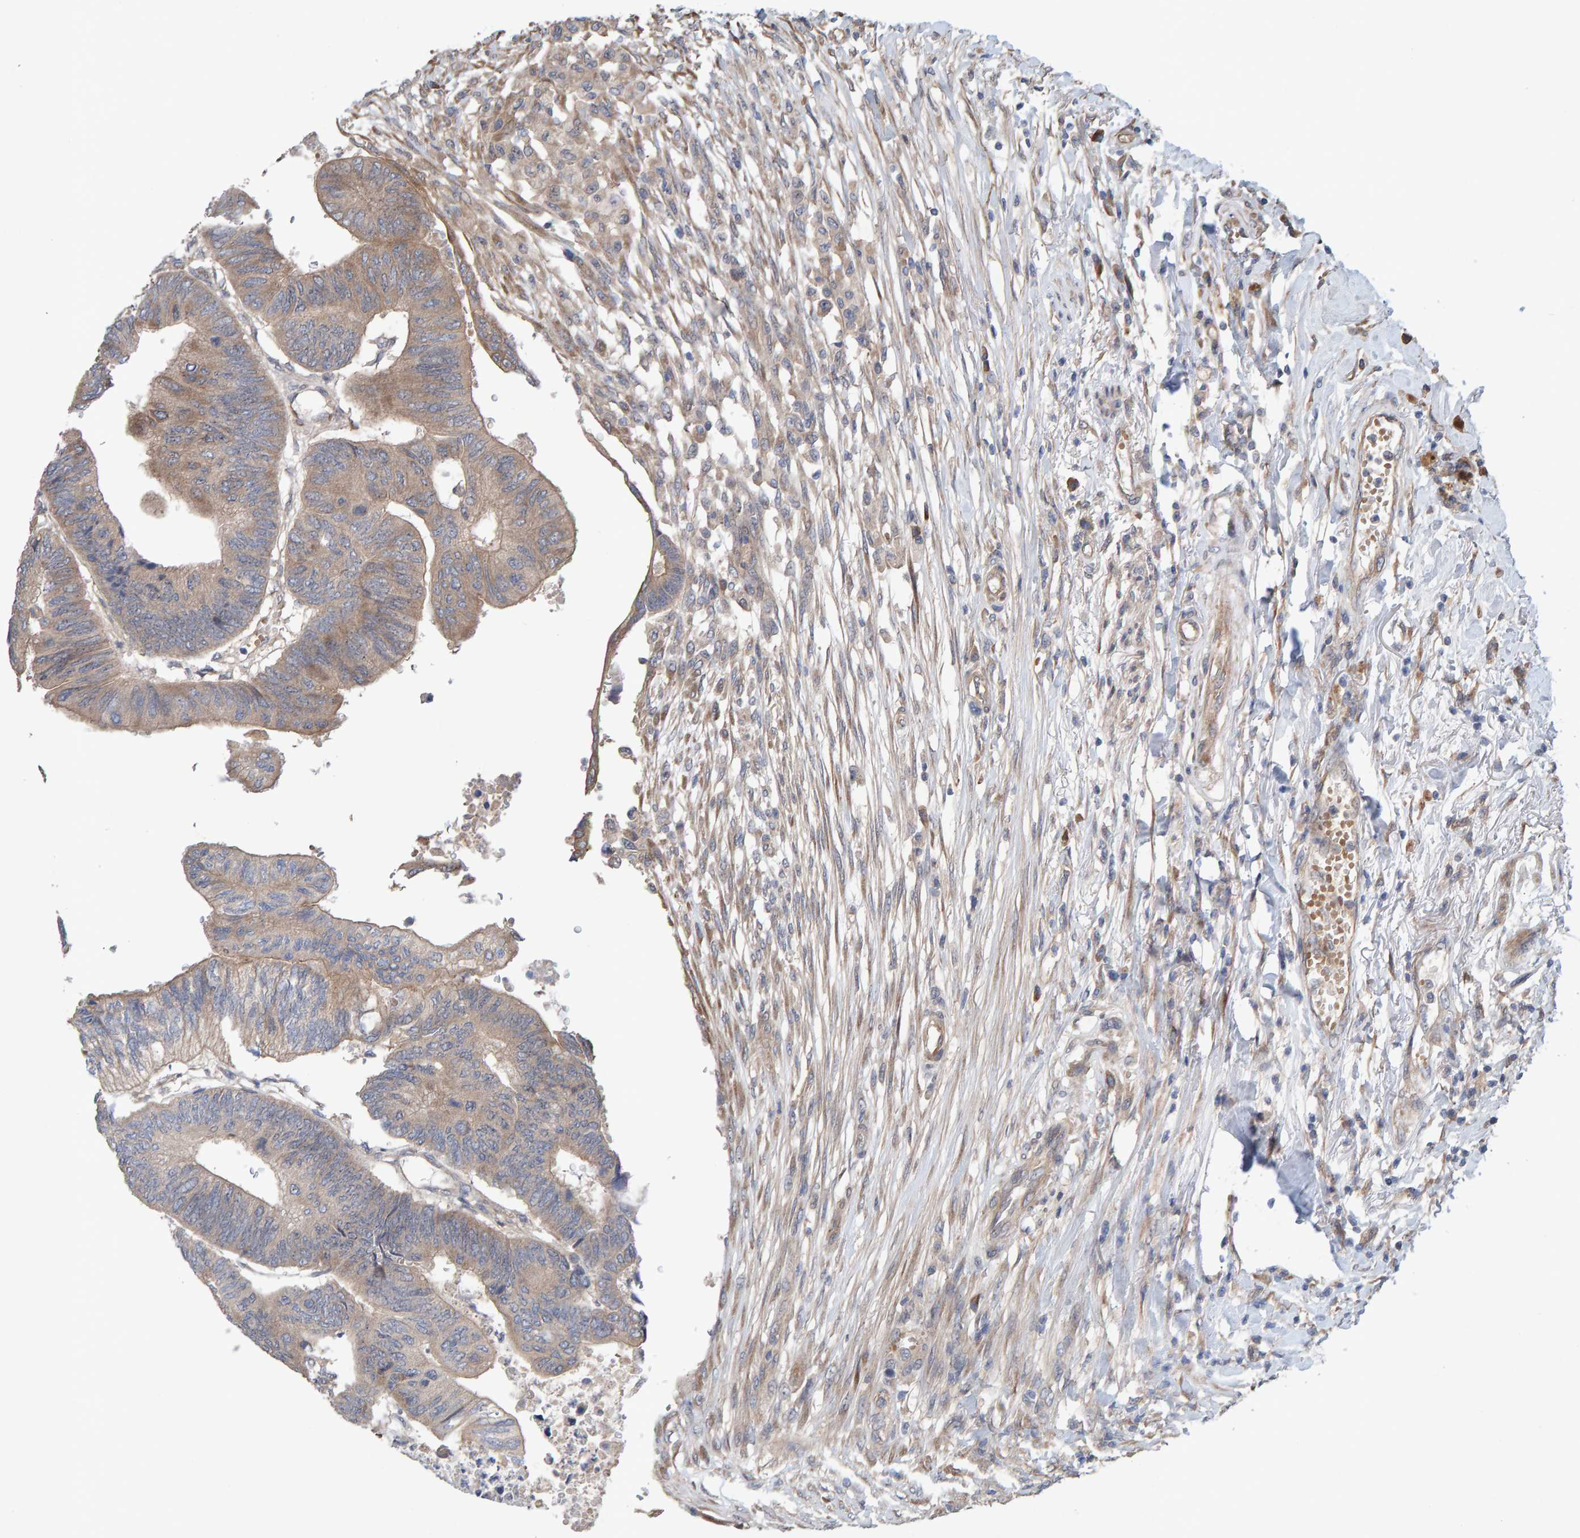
{"staining": {"intensity": "weak", "quantity": ">75%", "location": "cytoplasmic/membranous"}, "tissue": "colorectal cancer", "cell_type": "Tumor cells", "image_type": "cancer", "snomed": [{"axis": "morphology", "description": "Normal tissue, NOS"}, {"axis": "morphology", "description": "Adenocarcinoma, NOS"}, {"axis": "topography", "description": "Rectum"}, {"axis": "topography", "description": "Peripheral nerve tissue"}], "caption": "High-magnification brightfield microscopy of colorectal cancer (adenocarcinoma) stained with DAB (brown) and counterstained with hematoxylin (blue). tumor cells exhibit weak cytoplasmic/membranous positivity is identified in approximately>75% of cells.", "gene": "LRSAM1", "patient": {"sex": "male", "age": 92}}